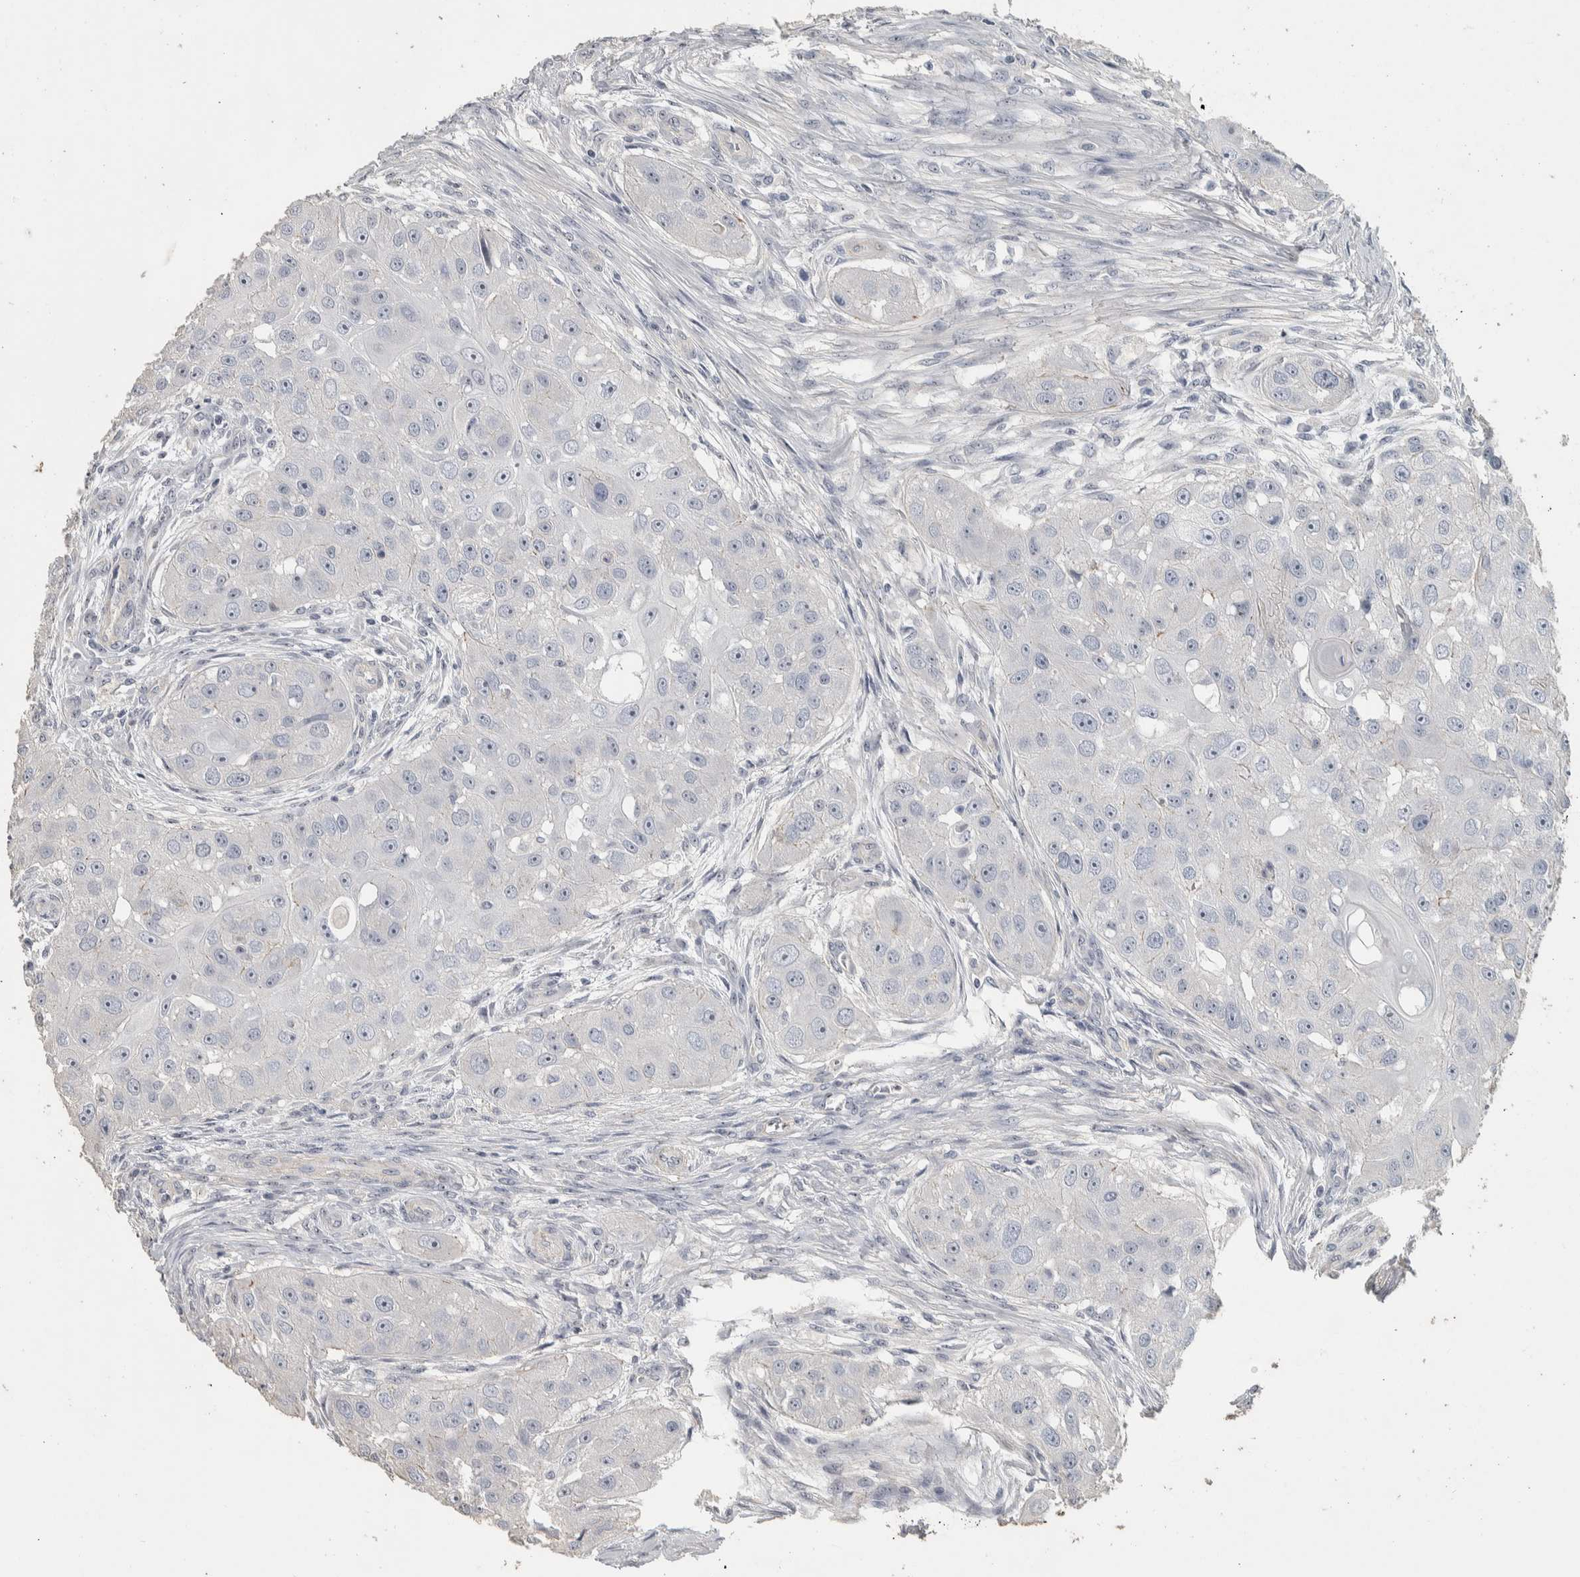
{"staining": {"intensity": "weak", "quantity": ">75%", "location": "nuclear"}, "tissue": "head and neck cancer", "cell_type": "Tumor cells", "image_type": "cancer", "snomed": [{"axis": "morphology", "description": "Normal tissue, NOS"}, {"axis": "morphology", "description": "Squamous cell carcinoma, NOS"}, {"axis": "topography", "description": "Skeletal muscle"}, {"axis": "topography", "description": "Head-Neck"}], "caption": "About >75% of tumor cells in human head and neck cancer (squamous cell carcinoma) display weak nuclear protein positivity as visualized by brown immunohistochemical staining.", "gene": "DCAF10", "patient": {"sex": "male", "age": 51}}